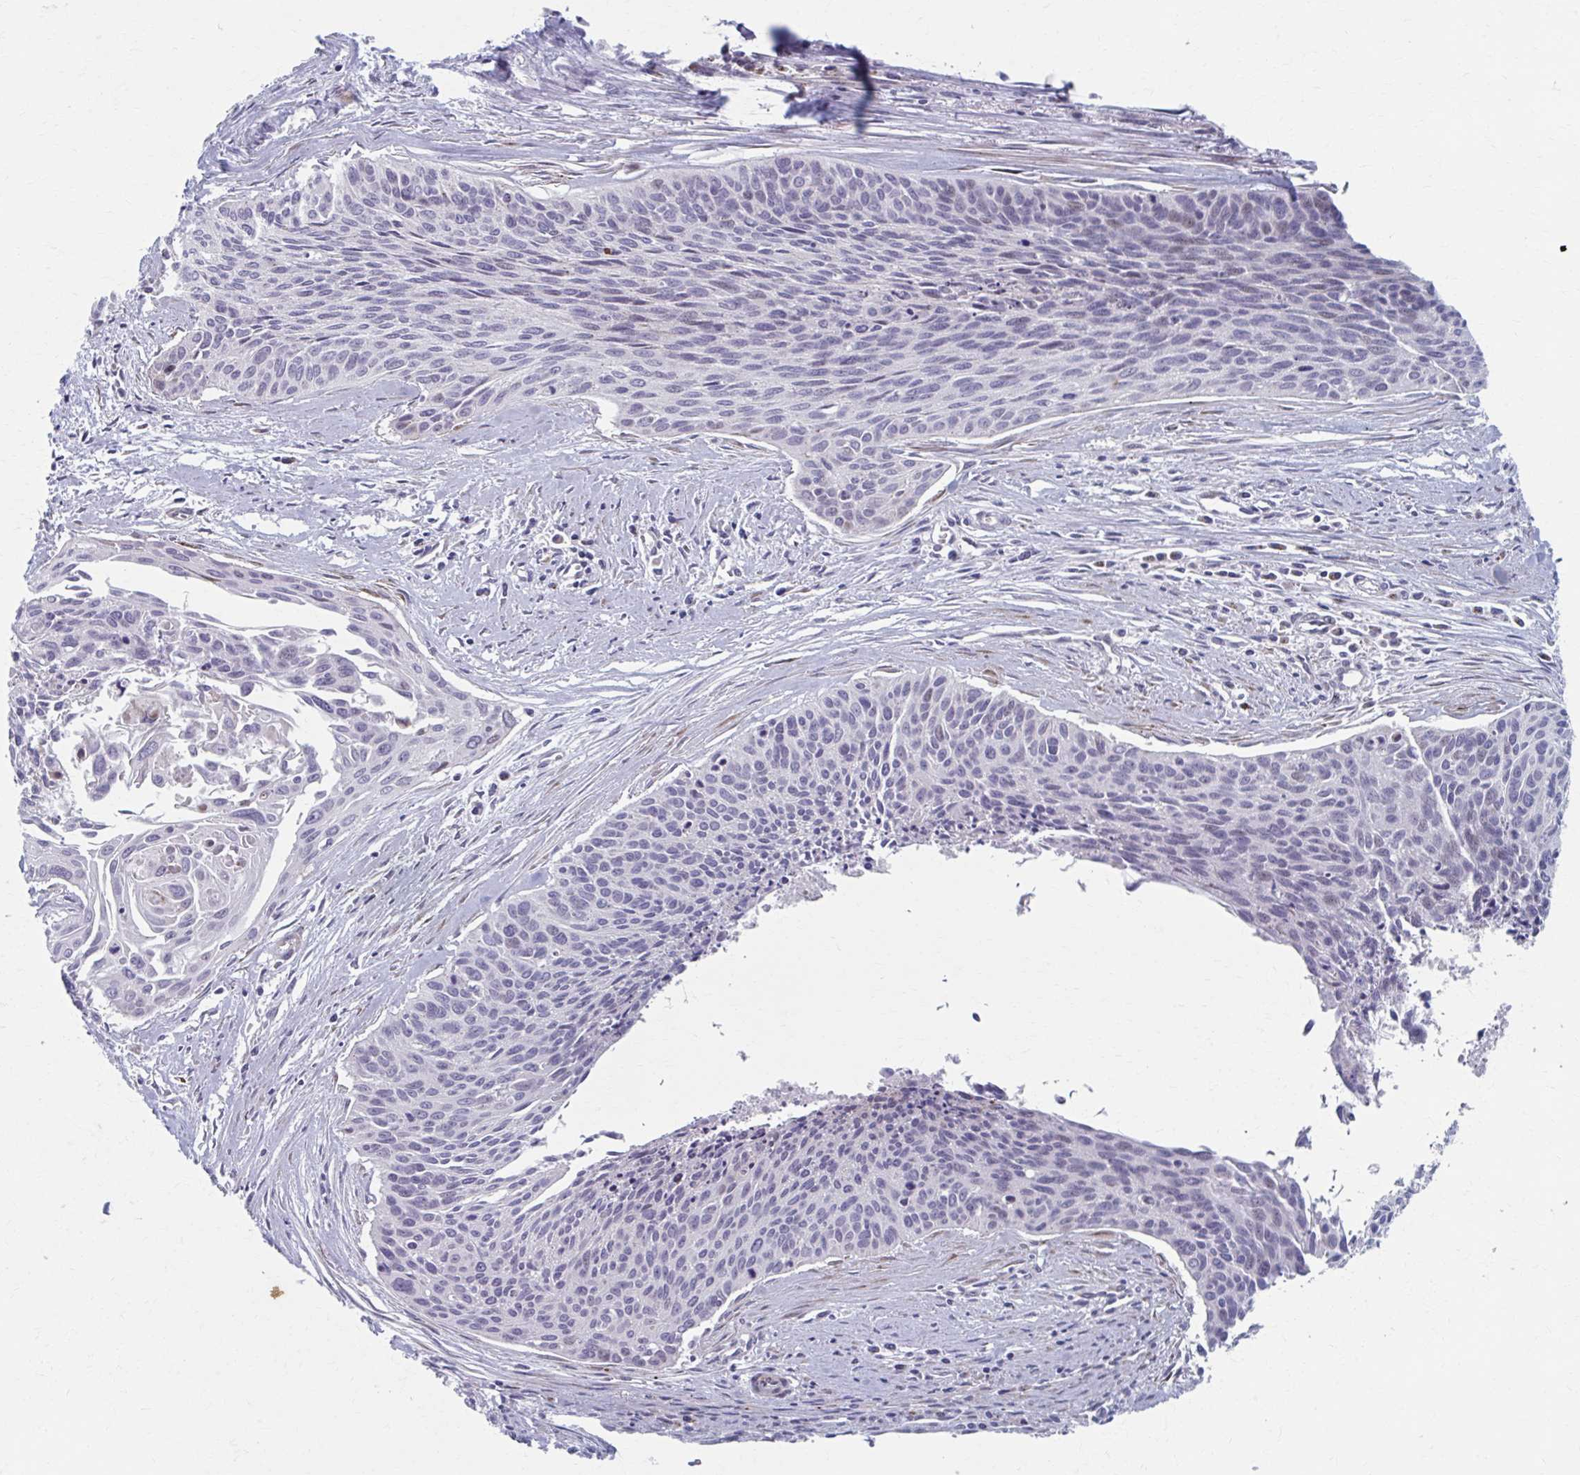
{"staining": {"intensity": "negative", "quantity": "none", "location": "none"}, "tissue": "cervical cancer", "cell_type": "Tumor cells", "image_type": "cancer", "snomed": [{"axis": "morphology", "description": "Squamous cell carcinoma, NOS"}, {"axis": "topography", "description": "Cervix"}], "caption": "This micrograph is of squamous cell carcinoma (cervical) stained with IHC to label a protein in brown with the nuclei are counter-stained blue. There is no expression in tumor cells.", "gene": "OLFM2", "patient": {"sex": "female", "age": 55}}